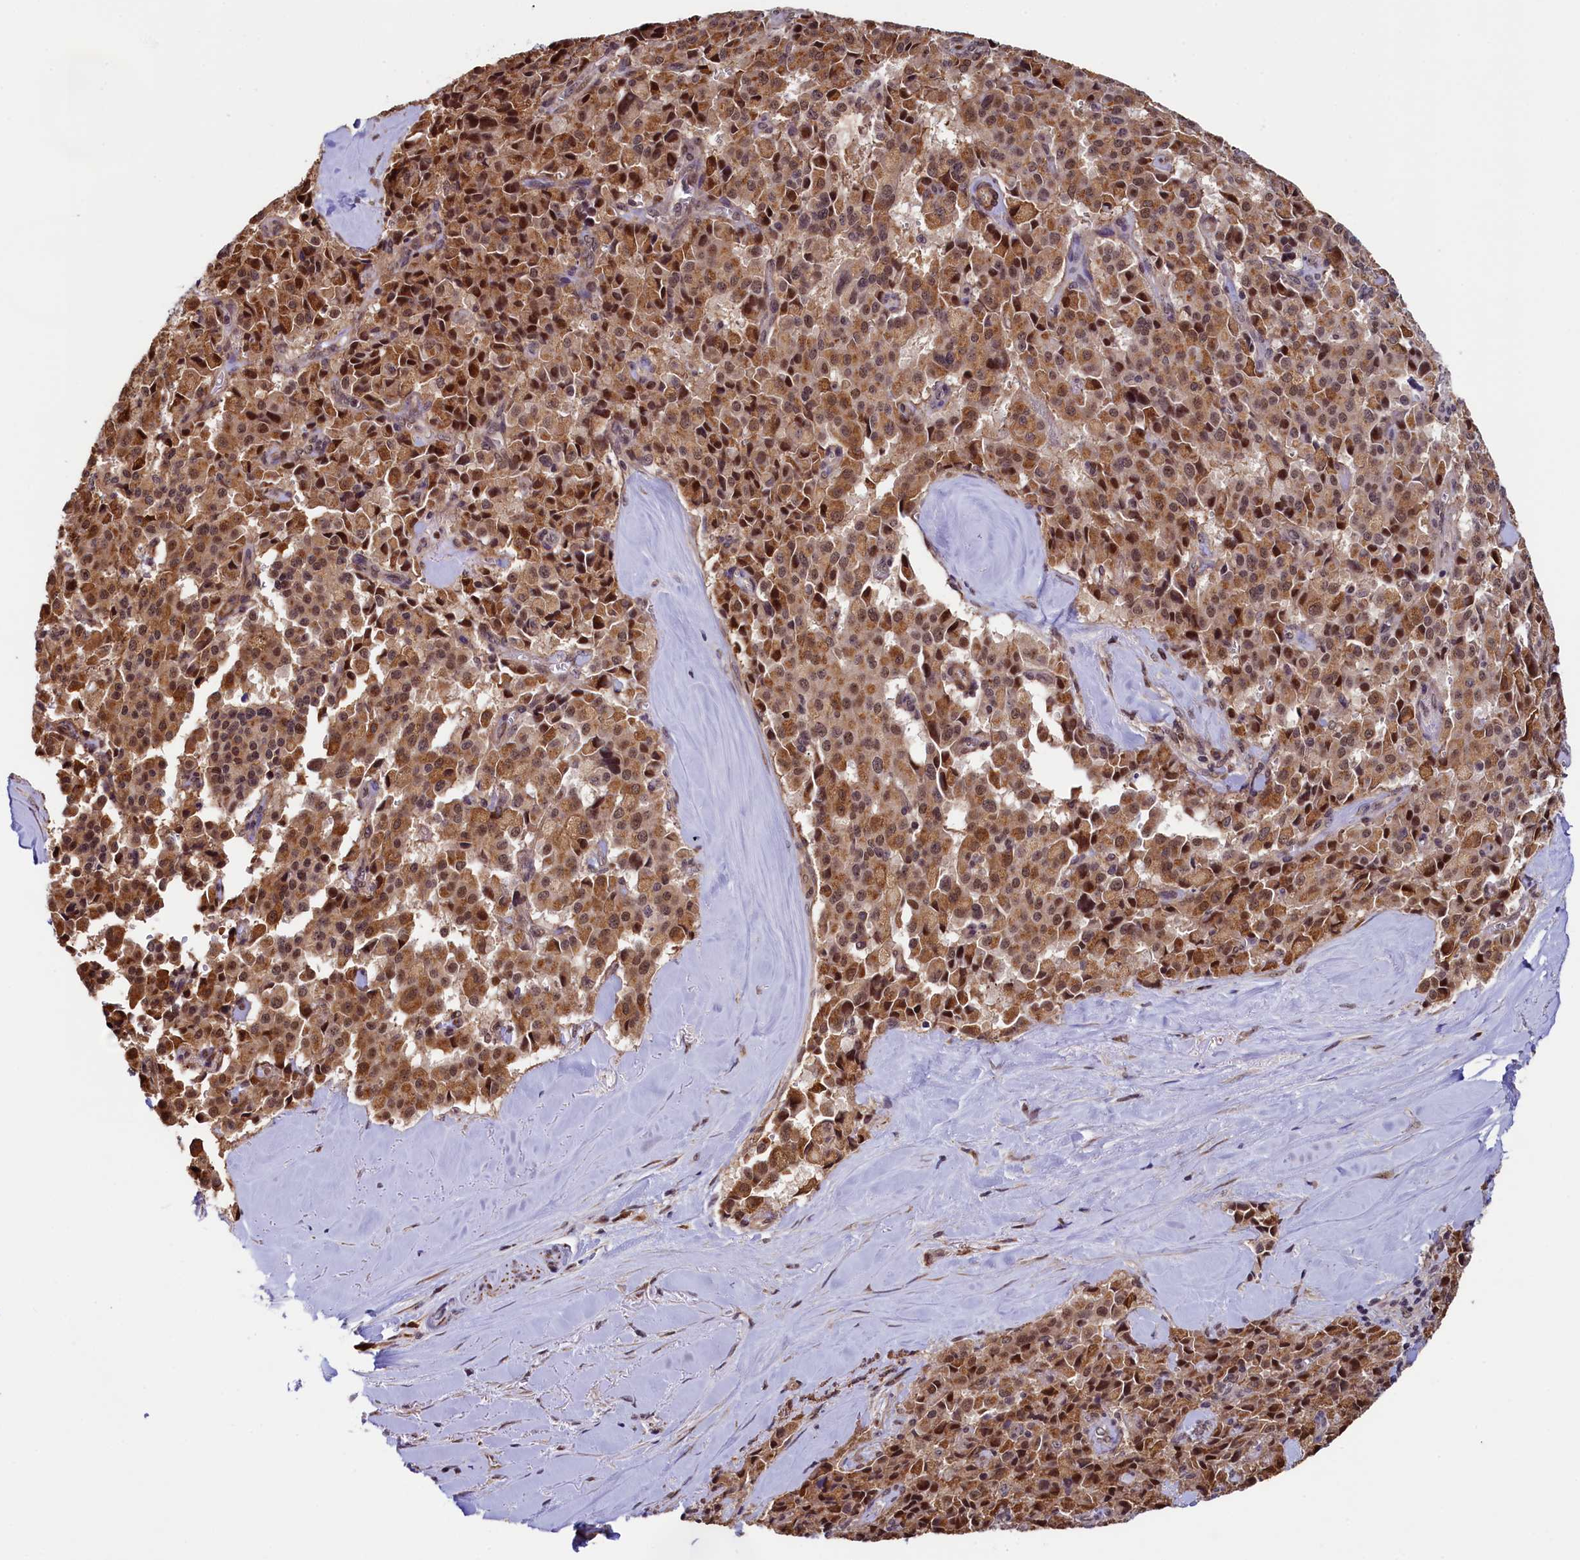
{"staining": {"intensity": "moderate", "quantity": ">75%", "location": "cytoplasmic/membranous,nuclear"}, "tissue": "pancreatic cancer", "cell_type": "Tumor cells", "image_type": "cancer", "snomed": [{"axis": "morphology", "description": "Adenocarcinoma, NOS"}, {"axis": "topography", "description": "Pancreas"}], "caption": "An immunohistochemistry (IHC) micrograph of tumor tissue is shown. Protein staining in brown highlights moderate cytoplasmic/membranous and nuclear positivity in pancreatic adenocarcinoma within tumor cells.", "gene": "LEO1", "patient": {"sex": "male", "age": 65}}